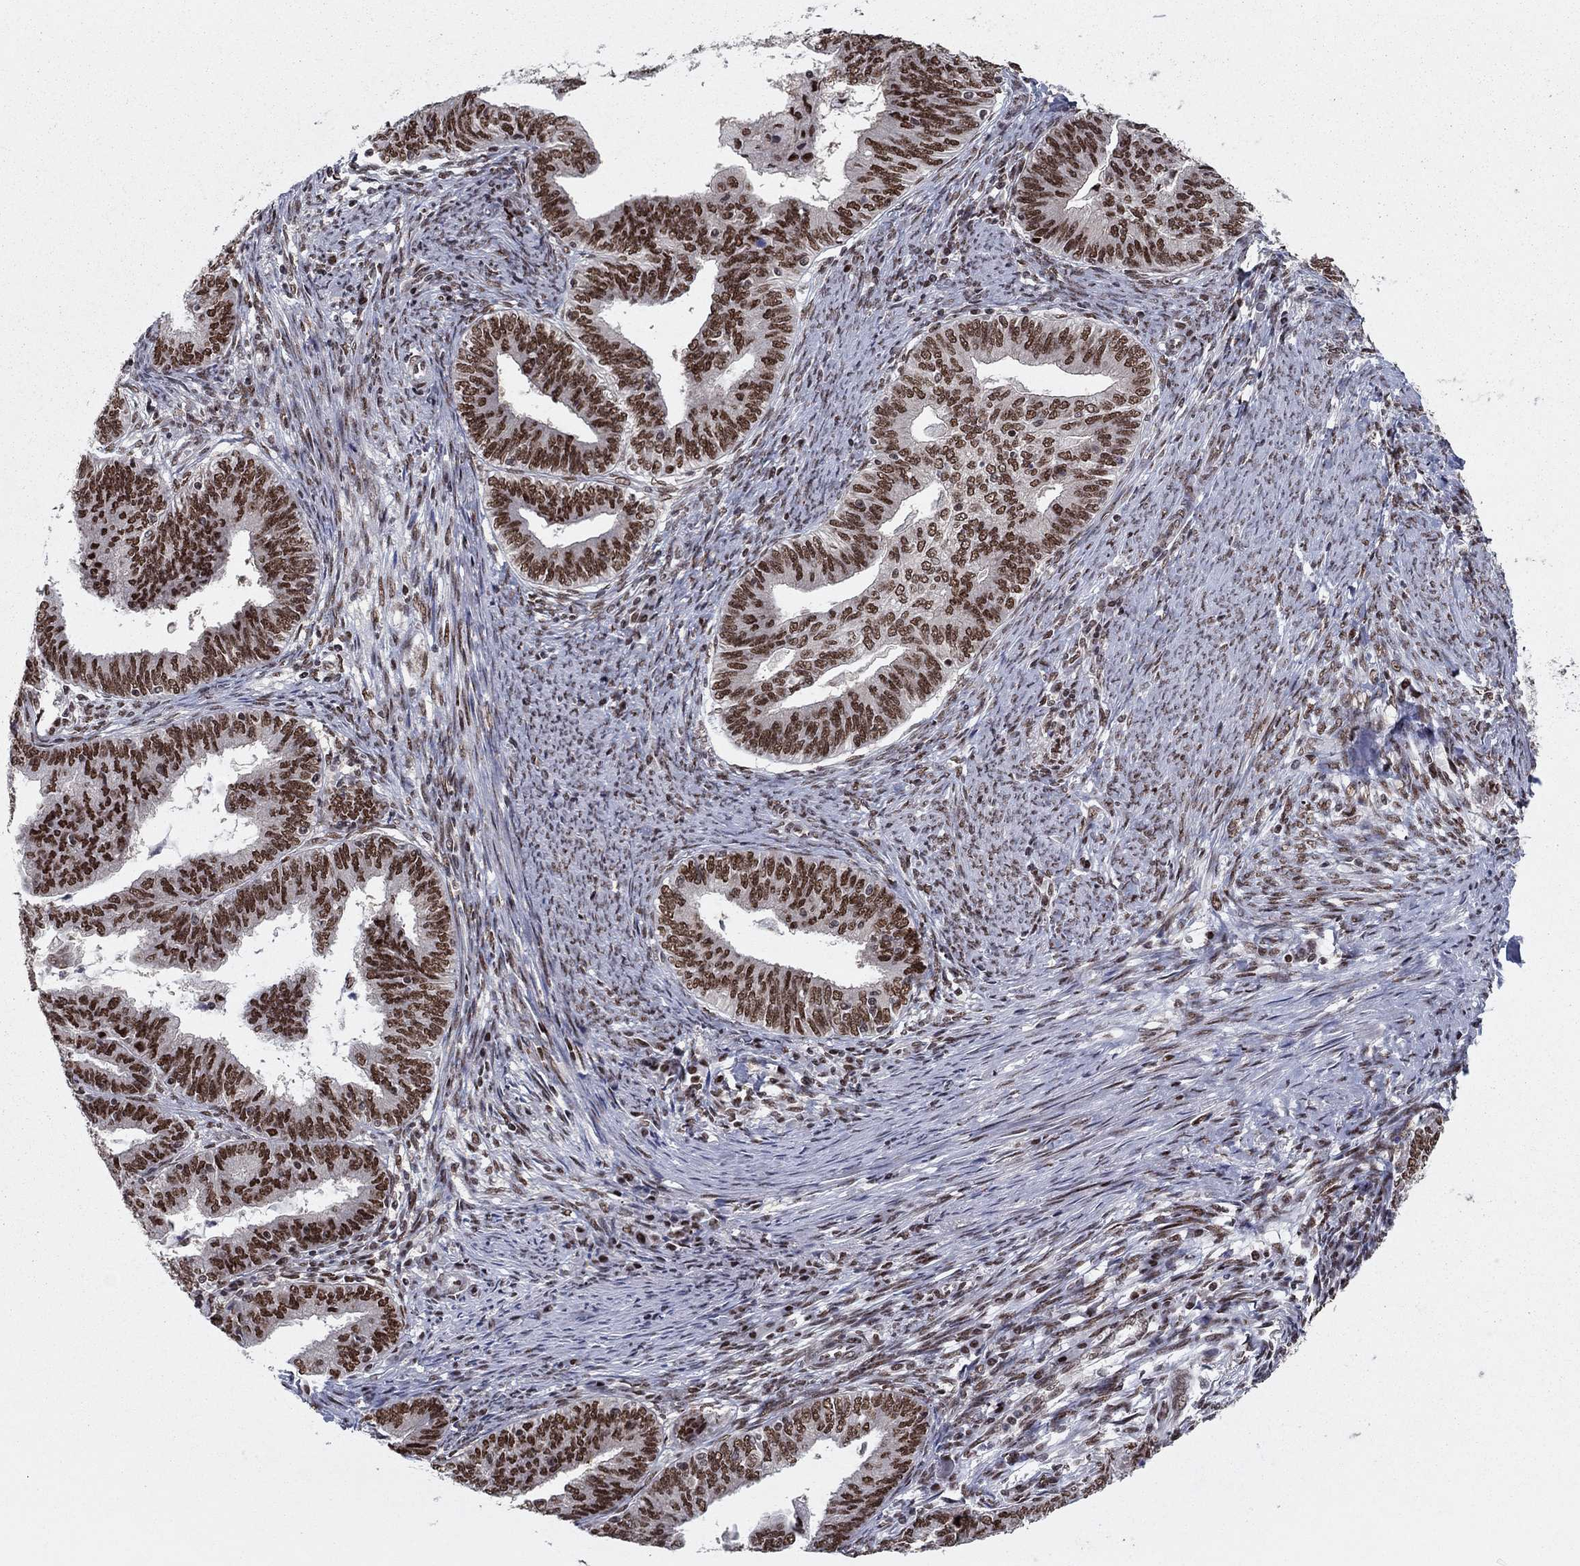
{"staining": {"intensity": "strong", "quantity": ">75%", "location": "nuclear"}, "tissue": "endometrial cancer", "cell_type": "Tumor cells", "image_type": "cancer", "snomed": [{"axis": "morphology", "description": "Adenocarcinoma, NOS"}, {"axis": "topography", "description": "Endometrium"}], "caption": "Immunohistochemistry (DAB (3,3'-diaminobenzidine)) staining of endometrial adenocarcinoma shows strong nuclear protein staining in about >75% of tumor cells. The protein is stained brown, and the nuclei are stained in blue (DAB (3,3'-diaminobenzidine) IHC with brightfield microscopy, high magnification).", "gene": "USP54", "patient": {"sex": "female", "age": 82}}